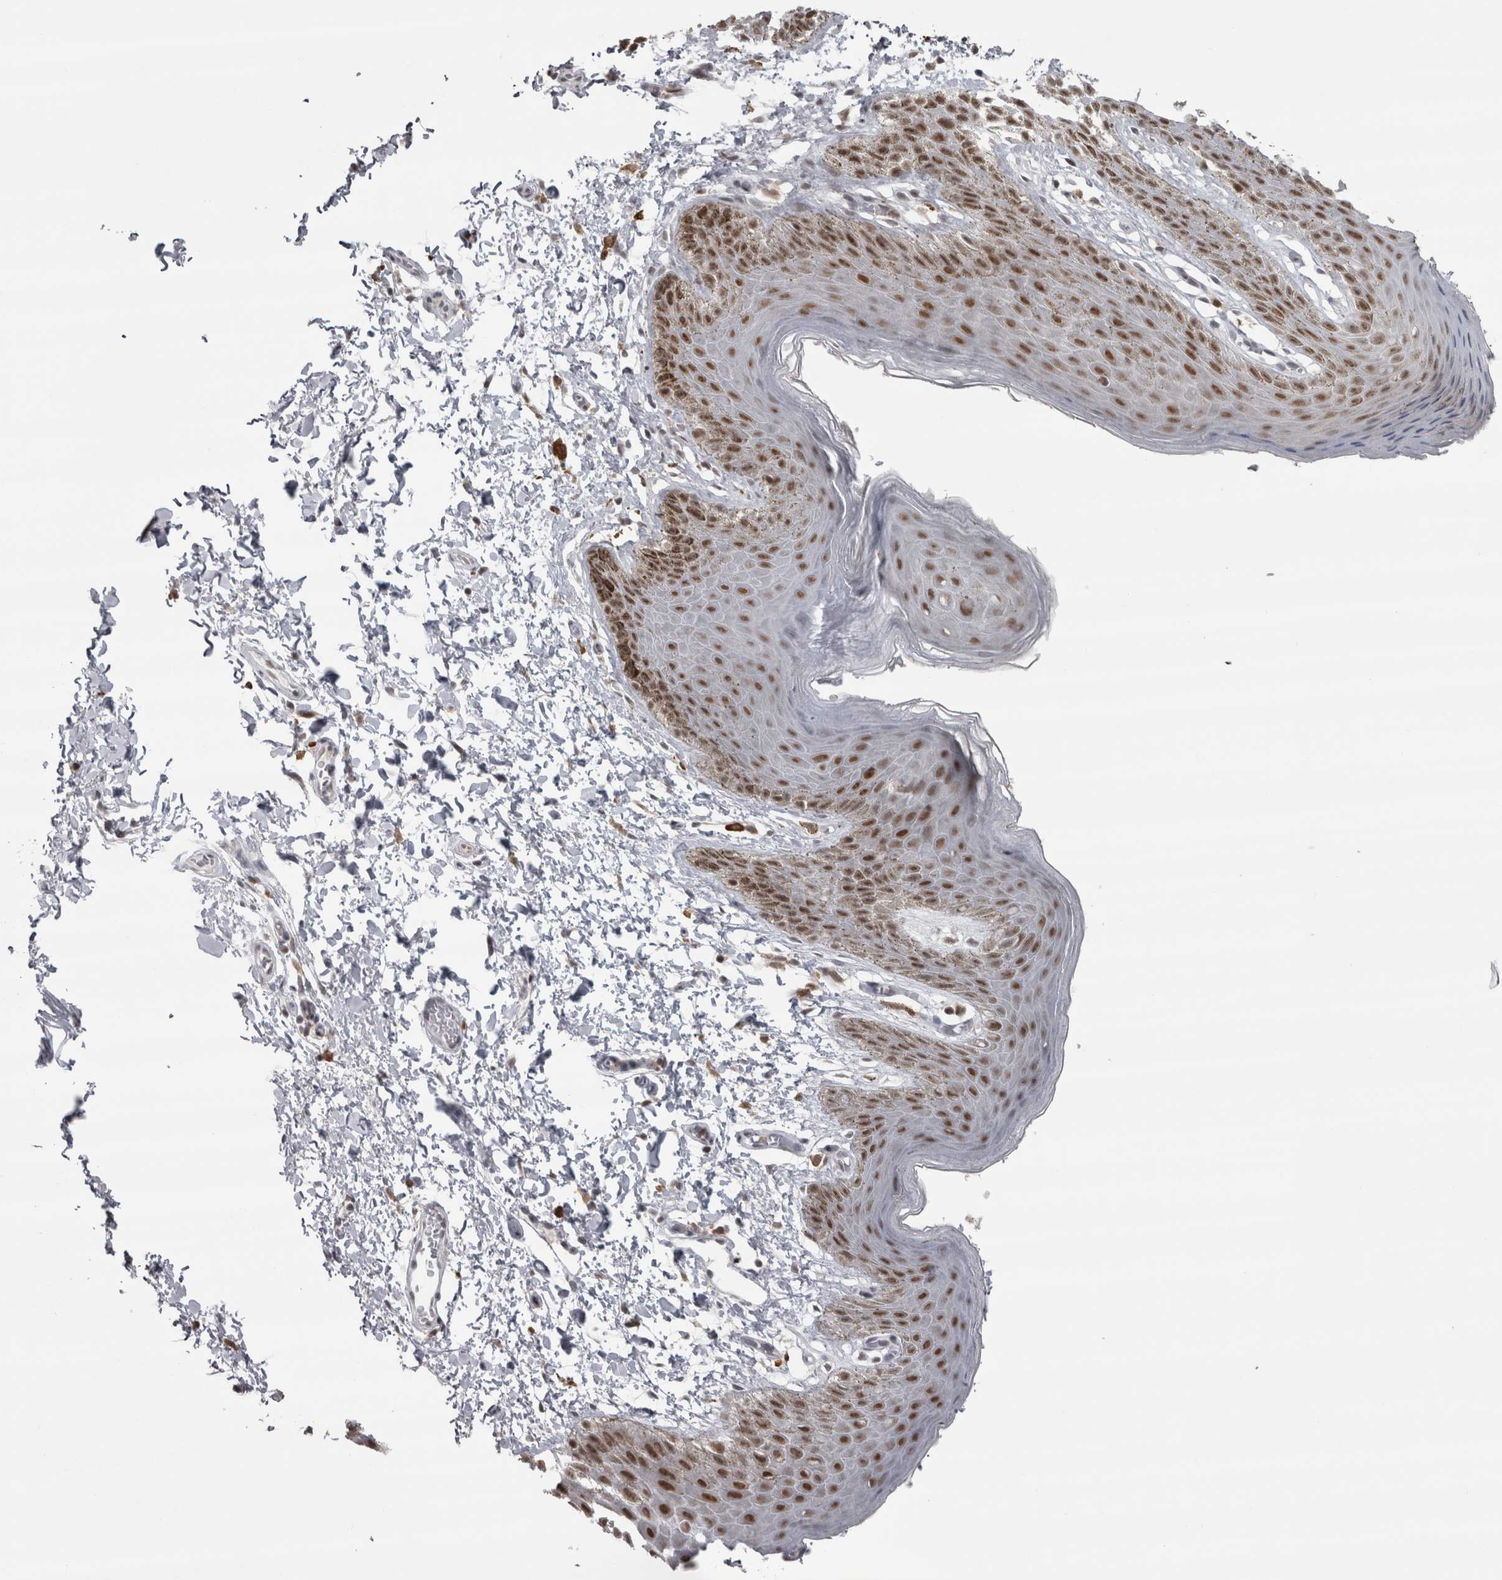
{"staining": {"intensity": "moderate", "quantity": ">75%", "location": "nuclear"}, "tissue": "skin", "cell_type": "Epidermal cells", "image_type": "normal", "snomed": [{"axis": "morphology", "description": "Normal tissue, NOS"}, {"axis": "topography", "description": "Anal"}, {"axis": "topography", "description": "Peripheral nerve tissue"}], "caption": "Skin stained for a protein demonstrates moderate nuclear positivity in epidermal cells. (brown staining indicates protein expression, while blue staining denotes nuclei).", "gene": "MICU3", "patient": {"sex": "male", "age": 44}}